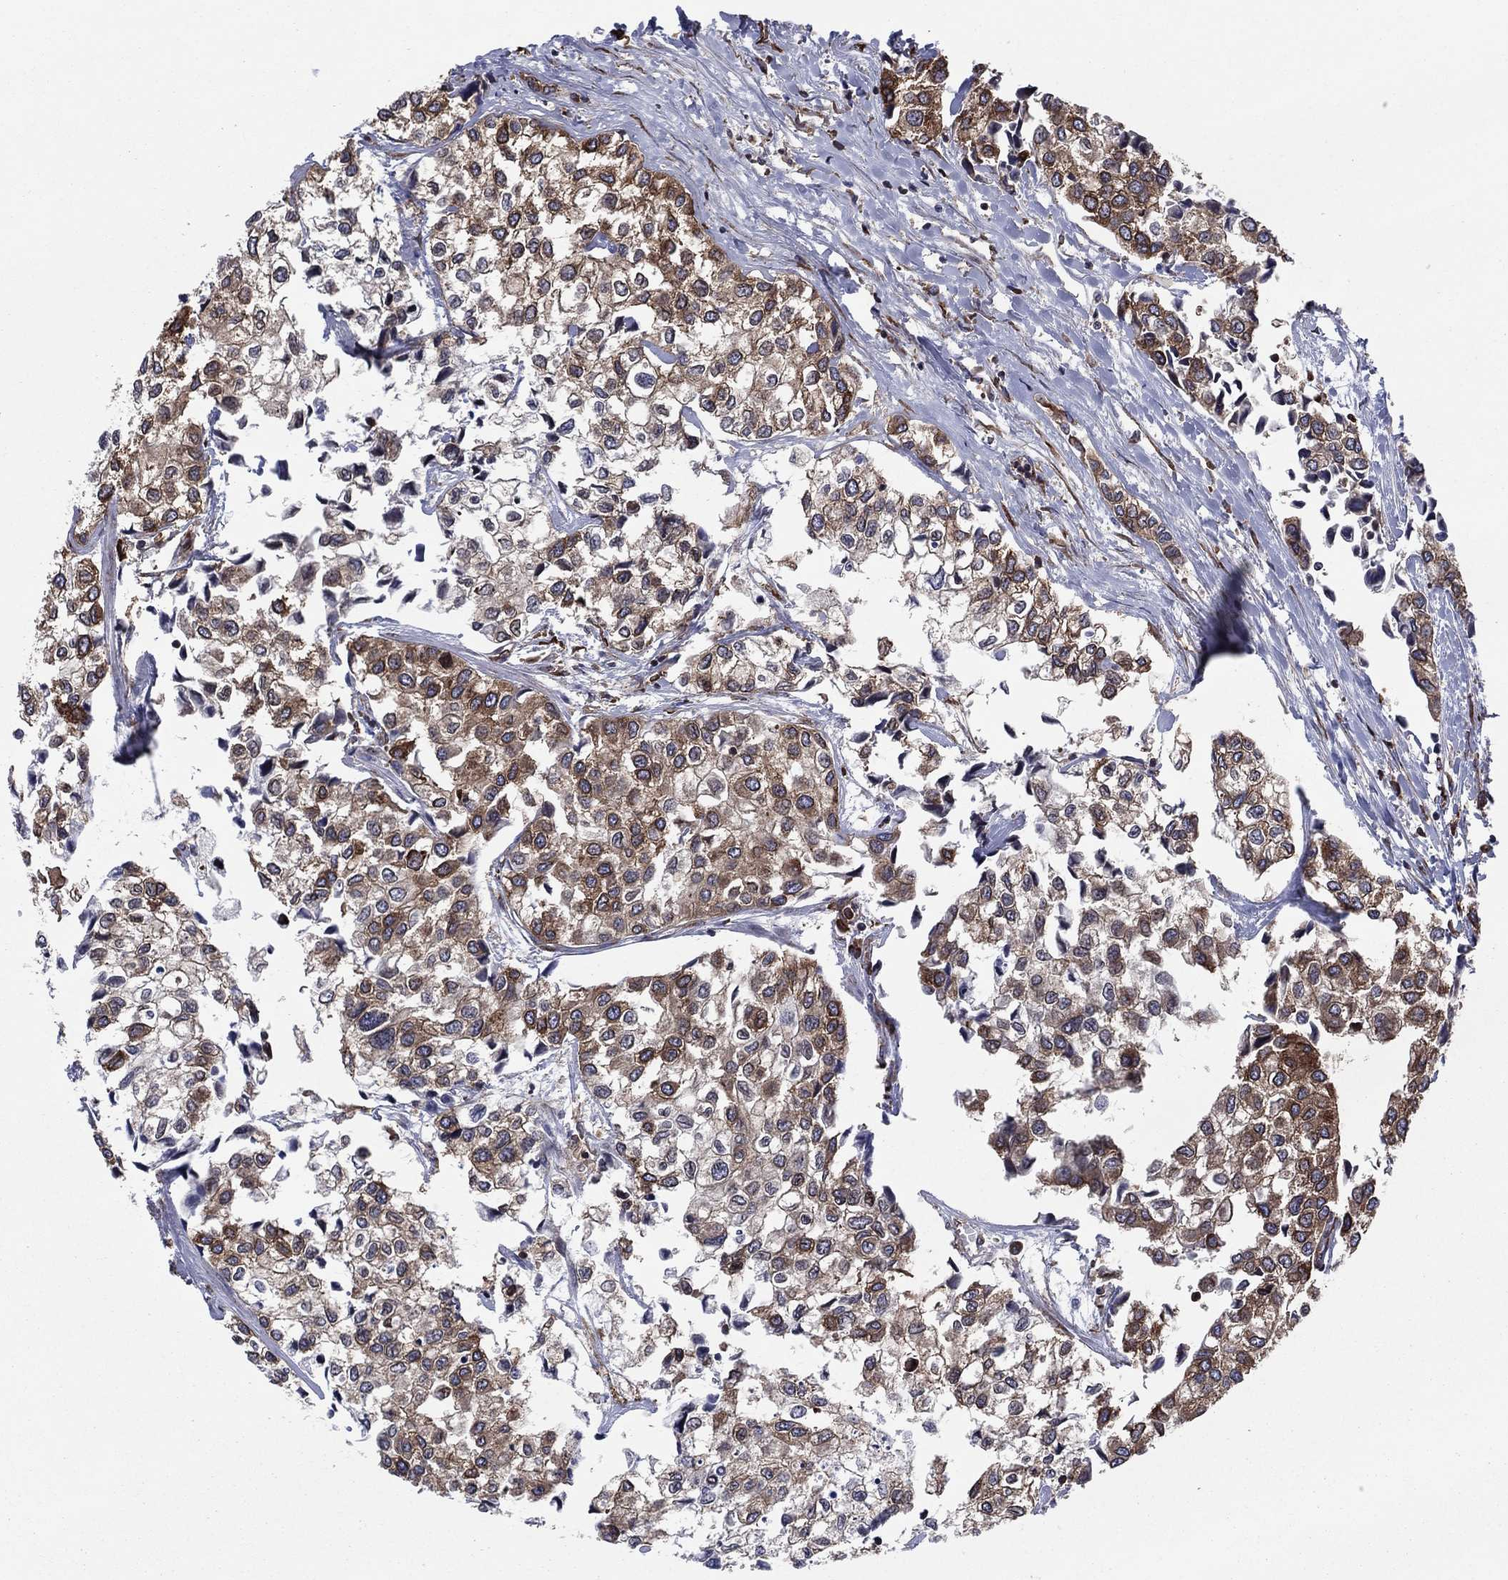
{"staining": {"intensity": "moderate", "quantity": ">75%", "location": "cytoplasmic/membranous"}, "tissue": "urothelial cancer", "cell_type": "Tumor cells", "image_type": "cancer", "snomed": [{"axis": "morphology", "description": "Urothelial carcinoma, High grade"}, {"axis": "topography", "description": "Urinary bladder"}], "caption": "Tumor cells demonstrate medium levels of moderate cytoplasmic/membranous positivity in about >75% of cells in human urothelial carcinoma (high-grade). (brown staining indicates protein expression, while blue staining denotes nuclei).", "gene": "YBX1", "patient": {"sex": "male", "age": 73}}